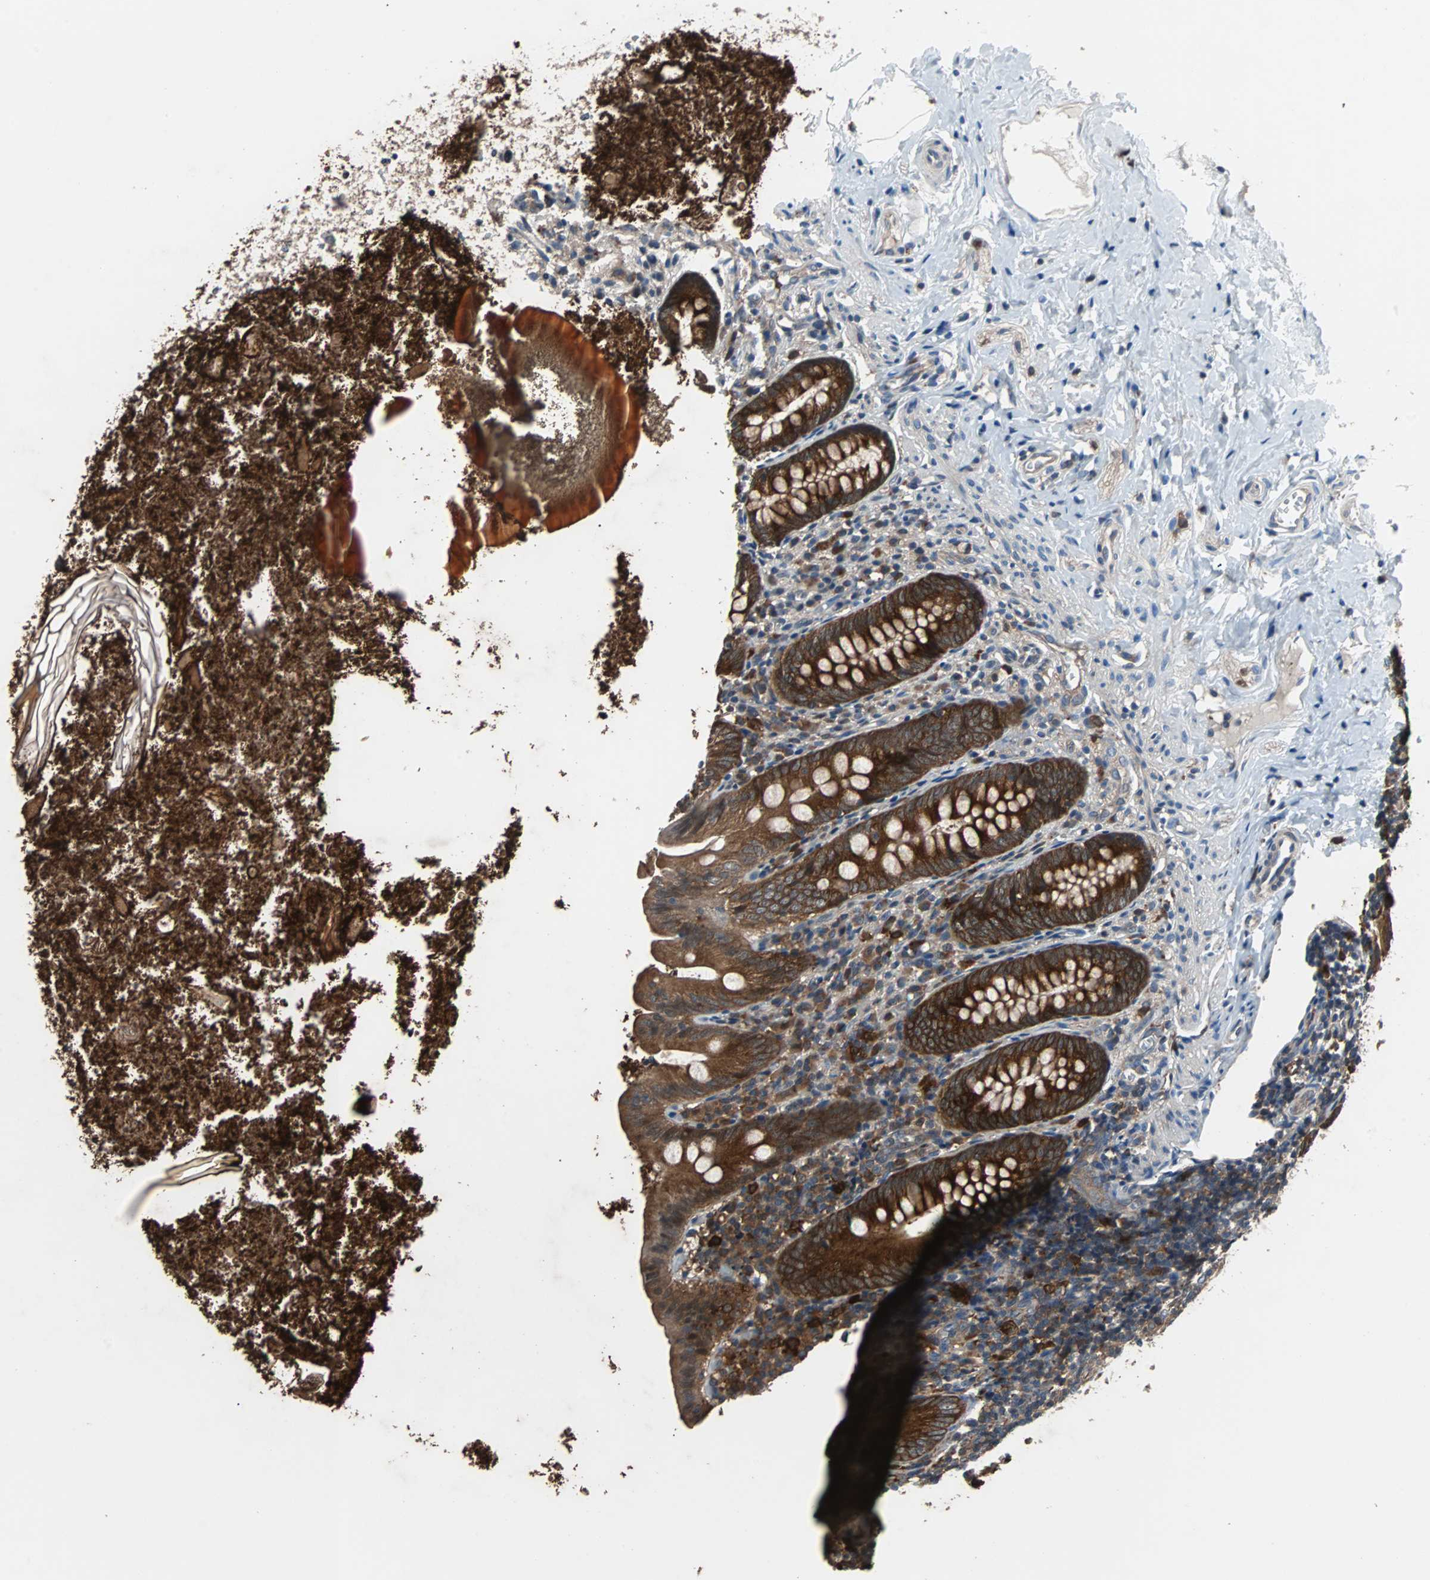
{"staining": {"intensity": "strong", "quantity": ">75%", "location": "cytoplasmic/membranous"}, "tissue": "appendix", "cell_type": "Glandular cells", "image_type": "normal", "snomed": [{"axis": "morphology", "description": "Normal tissue, NOS"}, {"axis": "topography", "description": "Appendix"}], "caption": "Appendix stained with a brown dye exhibits strong cytoplasmic/membranous positive positivity in about >75% of glandular cells.", "gene": "PAK1", "patient": {"sex": "female", "age": 10}}